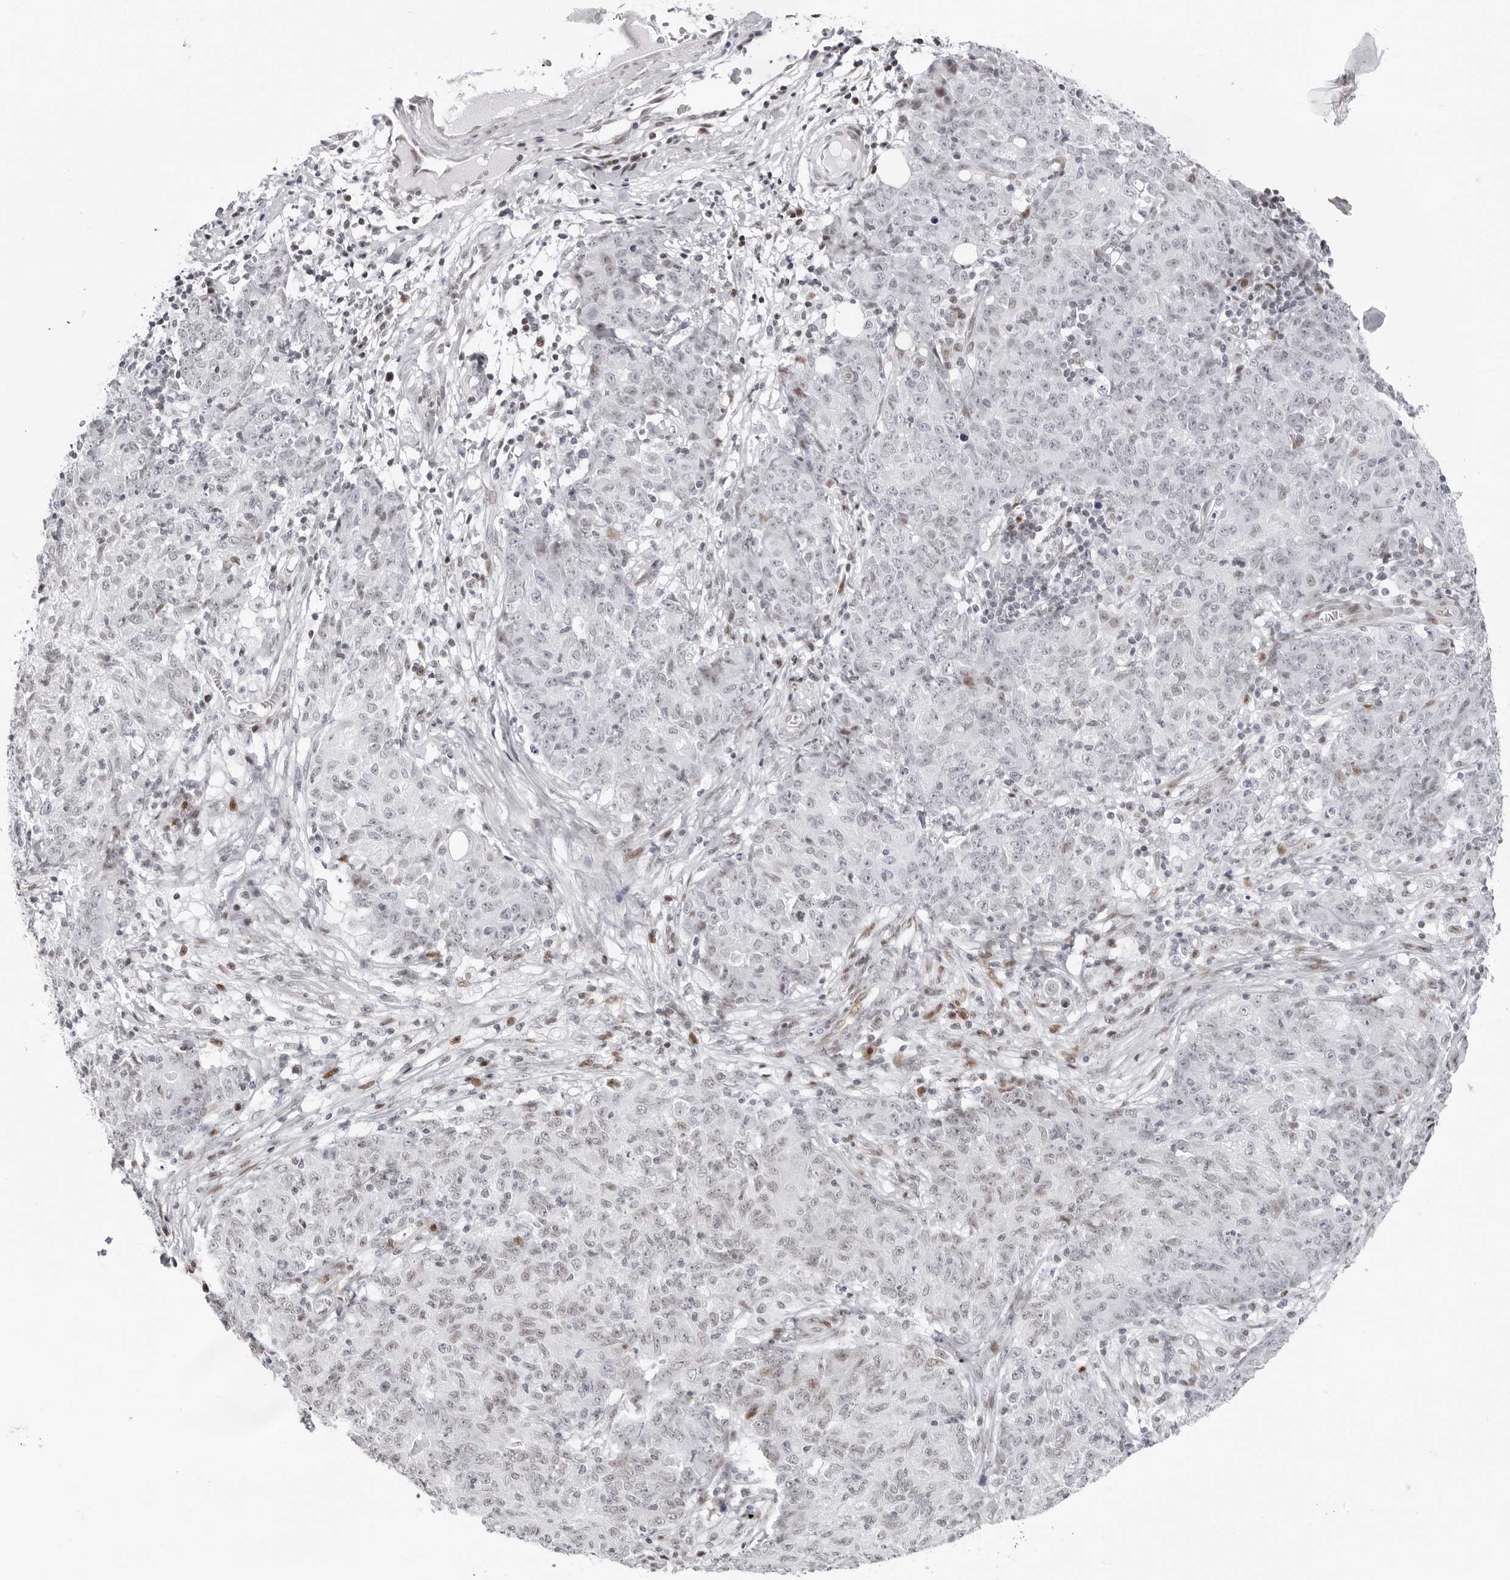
{"staining": {"intensity": "negative", "quantity": "none", "location": "none"}, "tissue": "ovarian cancer", "cell_type": "Tumor cells", "image_type": "cancer", "snomed": [{"axis": "morphology", "description": "Carcinoma, endometroid"}, {"axis": "topography", "description": "Ovary"}], "caption": "Human ovarian cancer stained for a protein using immunohistochemistry displays no expression in tumor cells.", "gene": "NTPCR", "patient": {"sex": "female", "age": 42}}